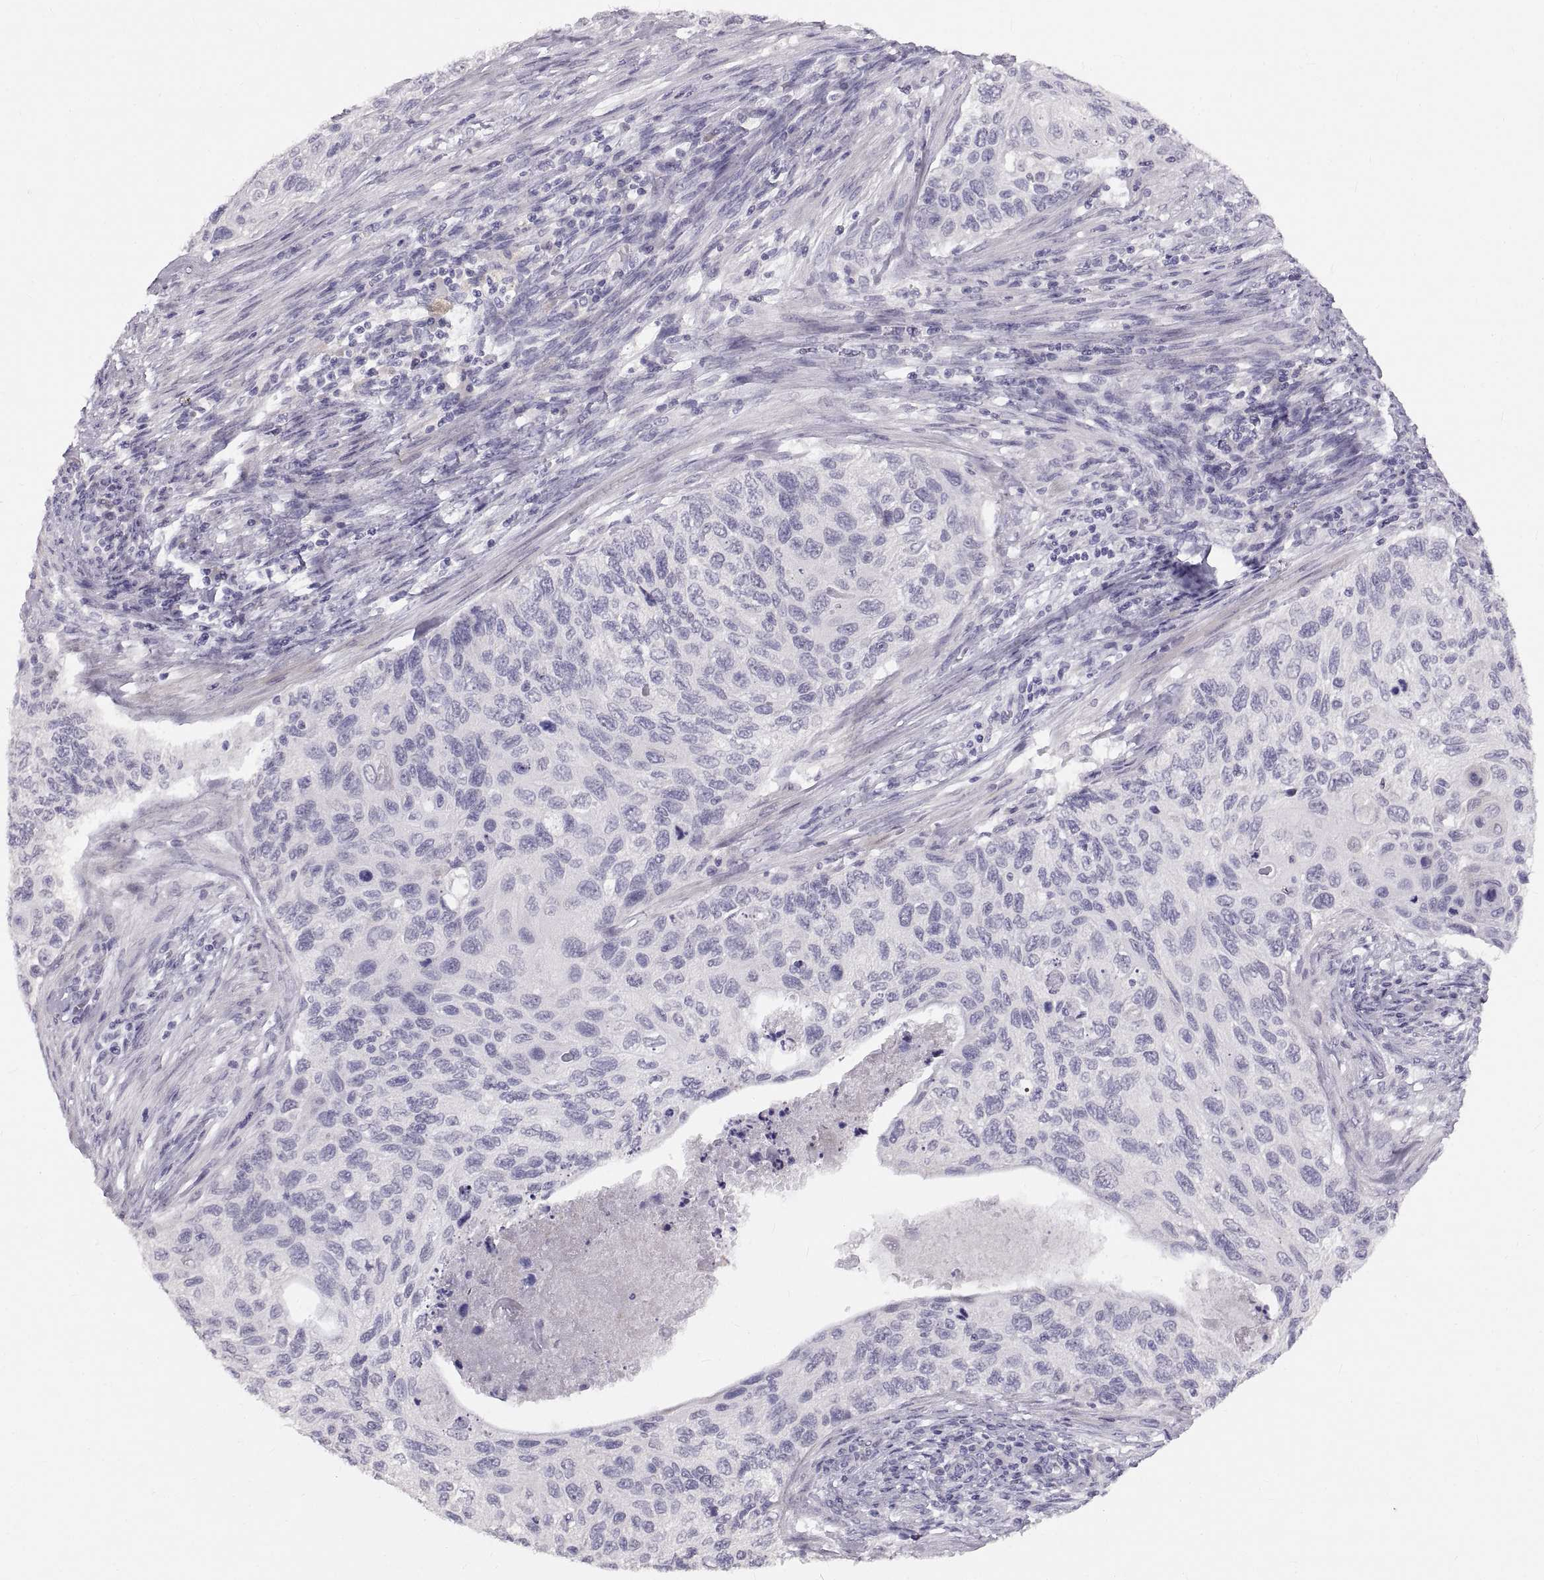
{"staining": {"intensity": "negative", "quantity": "none", "location": "none"}, "tissue": "cervical cancer", "cell_type": "Tumor cells", "image_type": "cancer", "snomed": [{"axis": "morphology", "description": "Squamous cell carcinoma, NOS"}, {"axis": "topography", "description": "Cervix"}], "caption": "Tumor cells are negative for protein expression in human cervical cancer.", "gene": "SPACDR", "patient": {"sex": "female", "age": 70}}